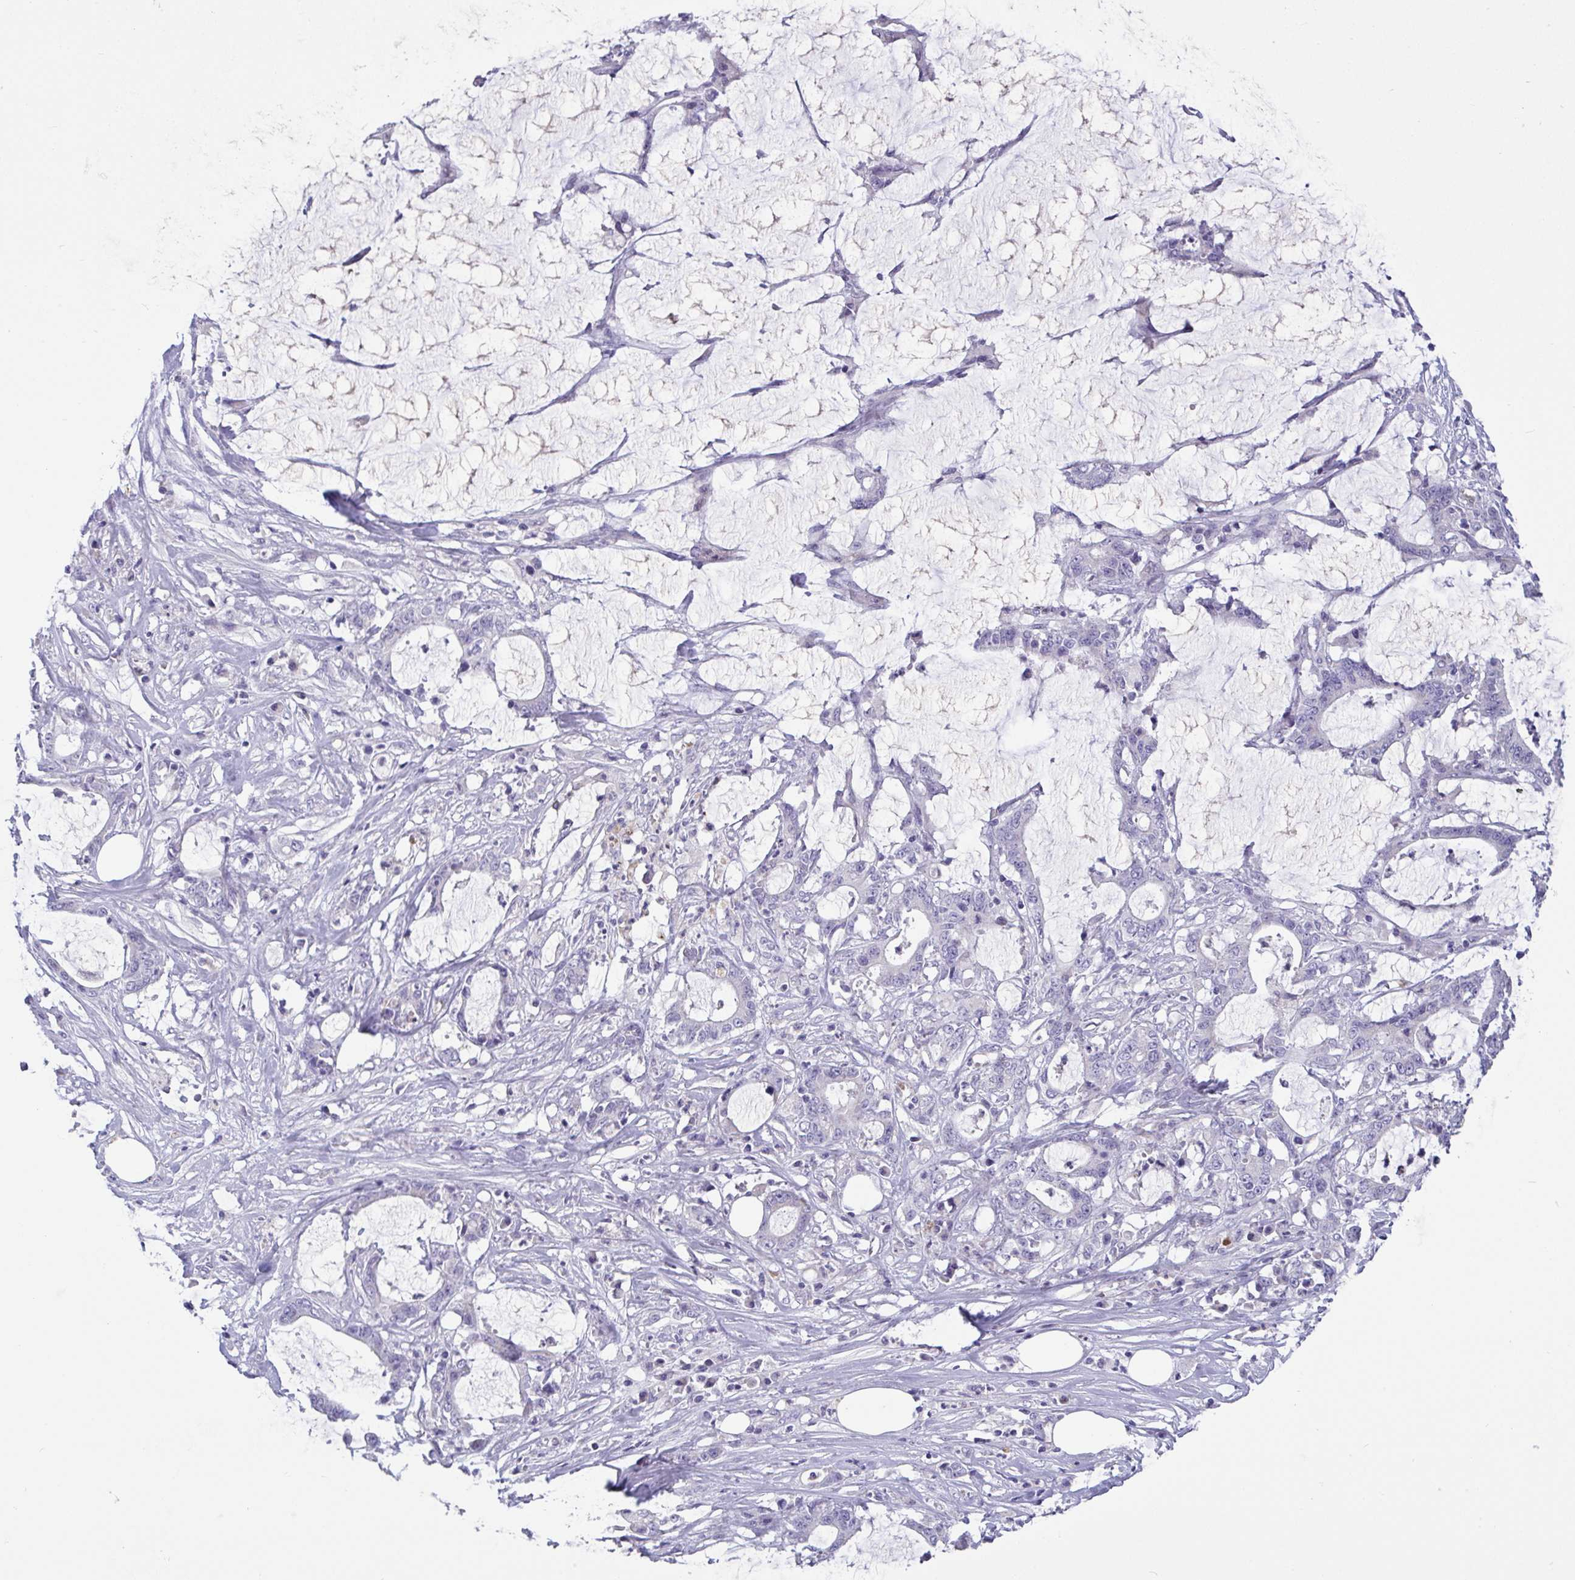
{"staining": {"intensity": "negative", "quantity": "none", "location": "none"}, "tissue": "stomach cancer", "cell_type": "Tumor cells", "image_type": "cancer", "snomed": [{"axis": "morphology", "description": "Adenocarcinoma, NOS"}, {"axis": "topography", "description": "Stomach, upper"}], "caption": "Tumor cells show no significant staining in adenocarcinoma (stomach). The staining was performed using DAB (3,3'-diaminobenzidine) to visualize the protein expression in brown, while the nuclei were stained in blue with hematoxylin (Magnification: 20x).", "gene": "C4orf33", "patient": {"sex": "male", "age": 68}}